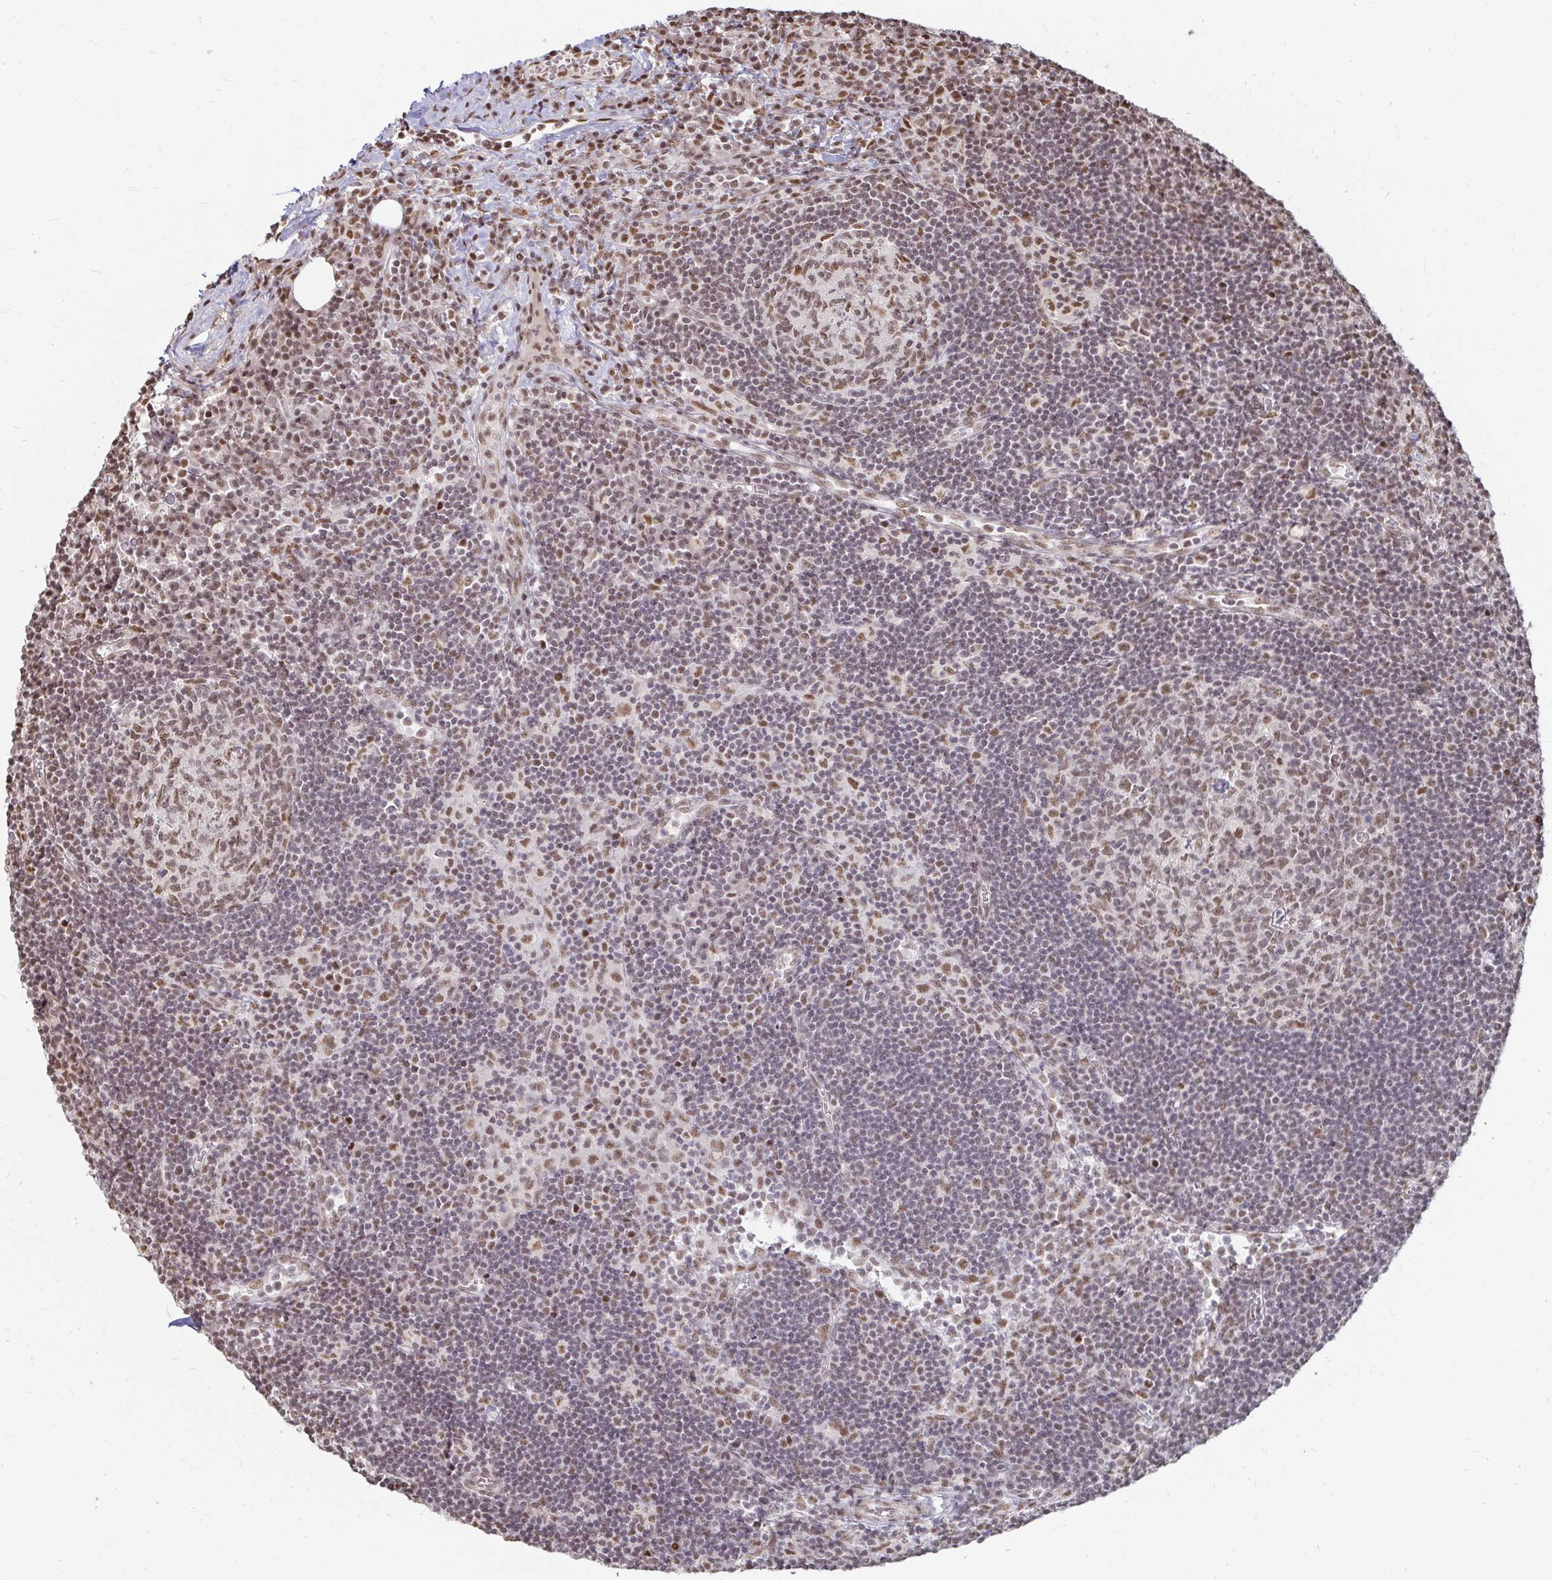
{"staining": {"intensity": "moderate", "quantity": "25%-75%", "location": "nuclear"}, "tissue": "lymph node", "cell_type": "Germinal center cells", "image_type": "normal", "snomed": [{"axis": "morphology", "description": "Normal tissue, NOS"}, {"axis": "topography", "description": "Lymph node"}], "caption": "IHC of normal lymph node exhibits medium levels of moderate nuclear positivity in about 25%-75% of germinal center cells.", "gene": "HNRNPU", "patient": {"sex": "male", "age": 67}}